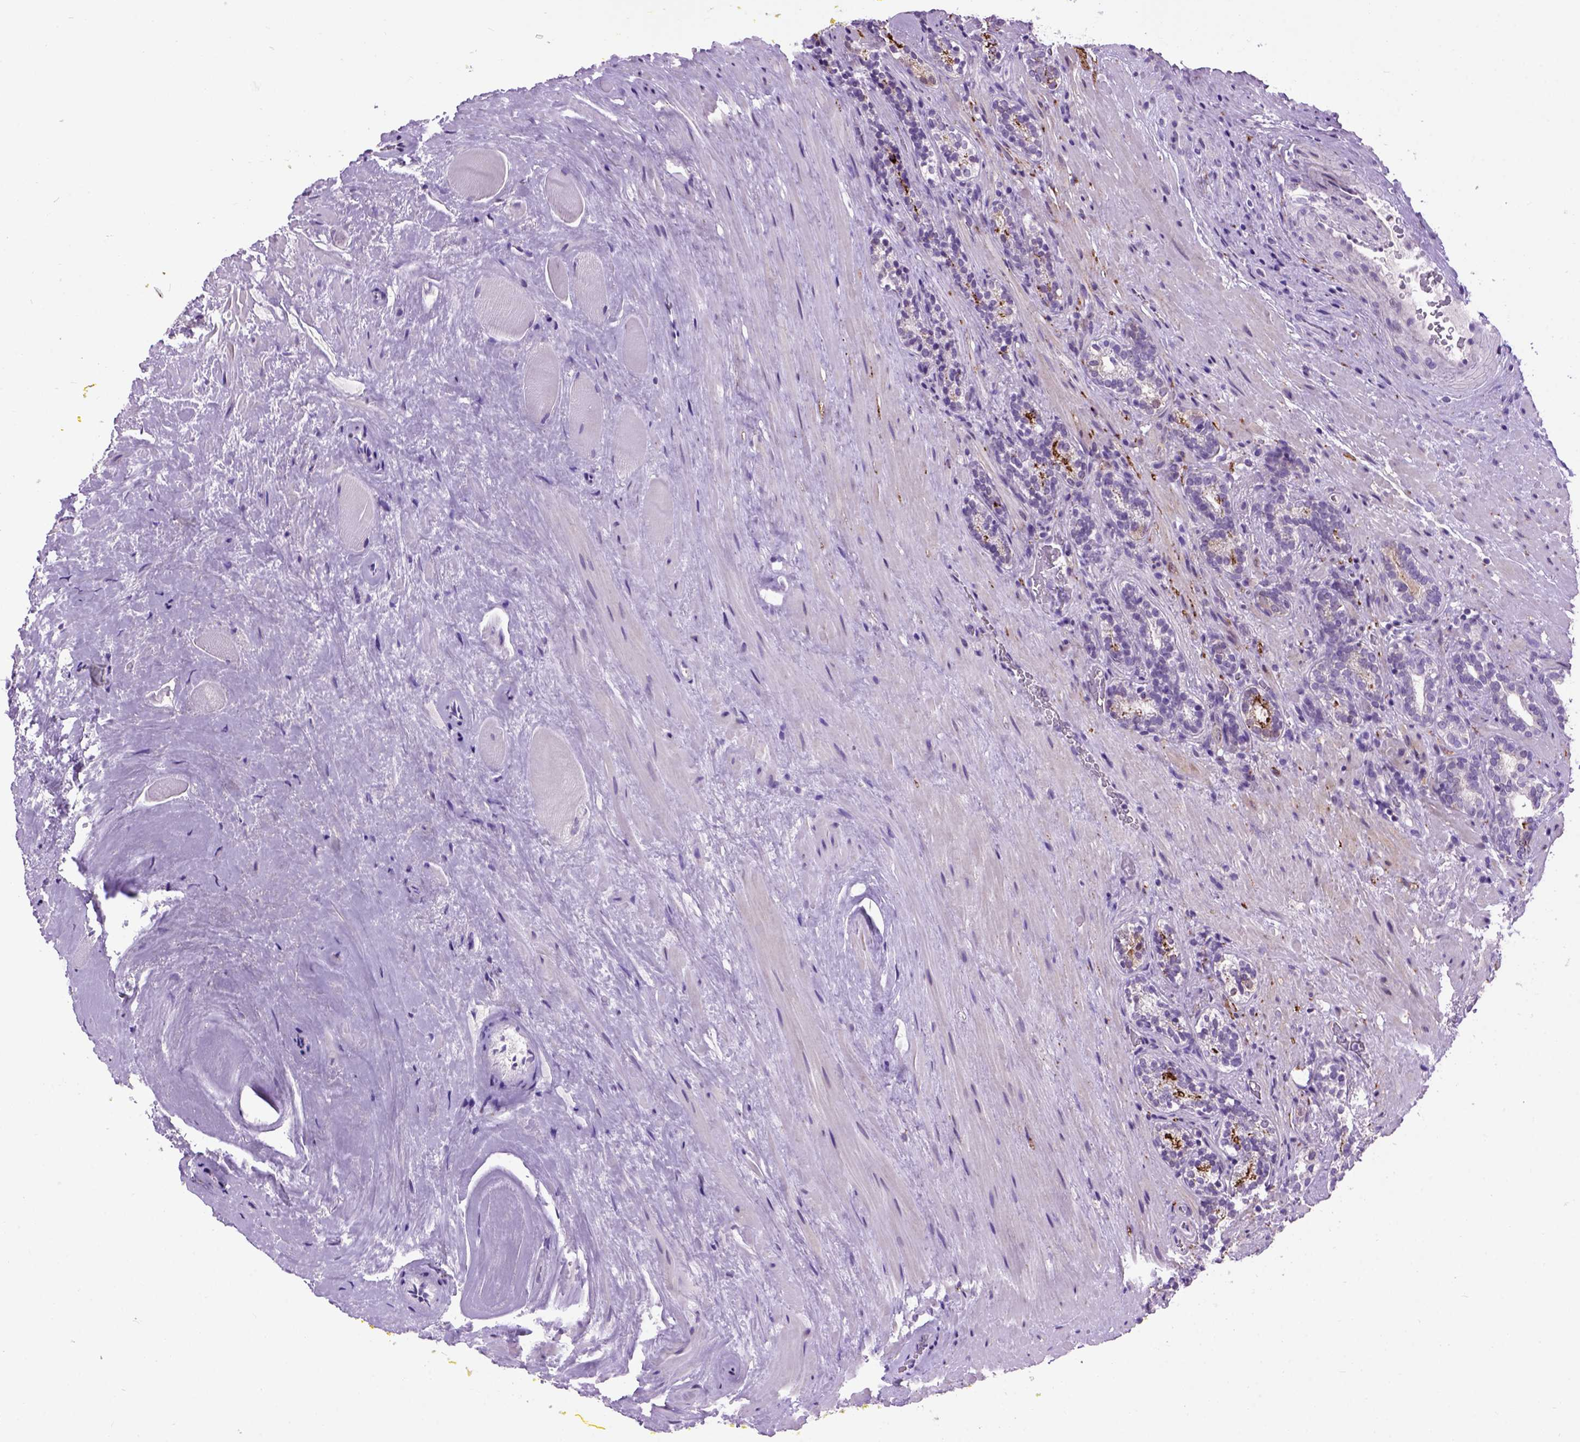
{"staining": {"intensity": "weak", "quantity": "25%-75%", "location": "cytoplasmic/membranous"}, "tissue": "prostate cancer", "cell_type": "Tumor cells", "image_type": "cancer", "snomed": [{"axis": "morphology", "description": "Adenocarcinoma, NOS"}, {"axis": "topography", "description": "Prostate"}], "caption": "This is an image of immunohistochemistry staining of prostate cancer (adenocarcinoma), which shows weak positivity in the cytoplasmic/membranous of tumor cells.", "gene": "MAPT", "patient": {"sex": "male", "age": 66}}